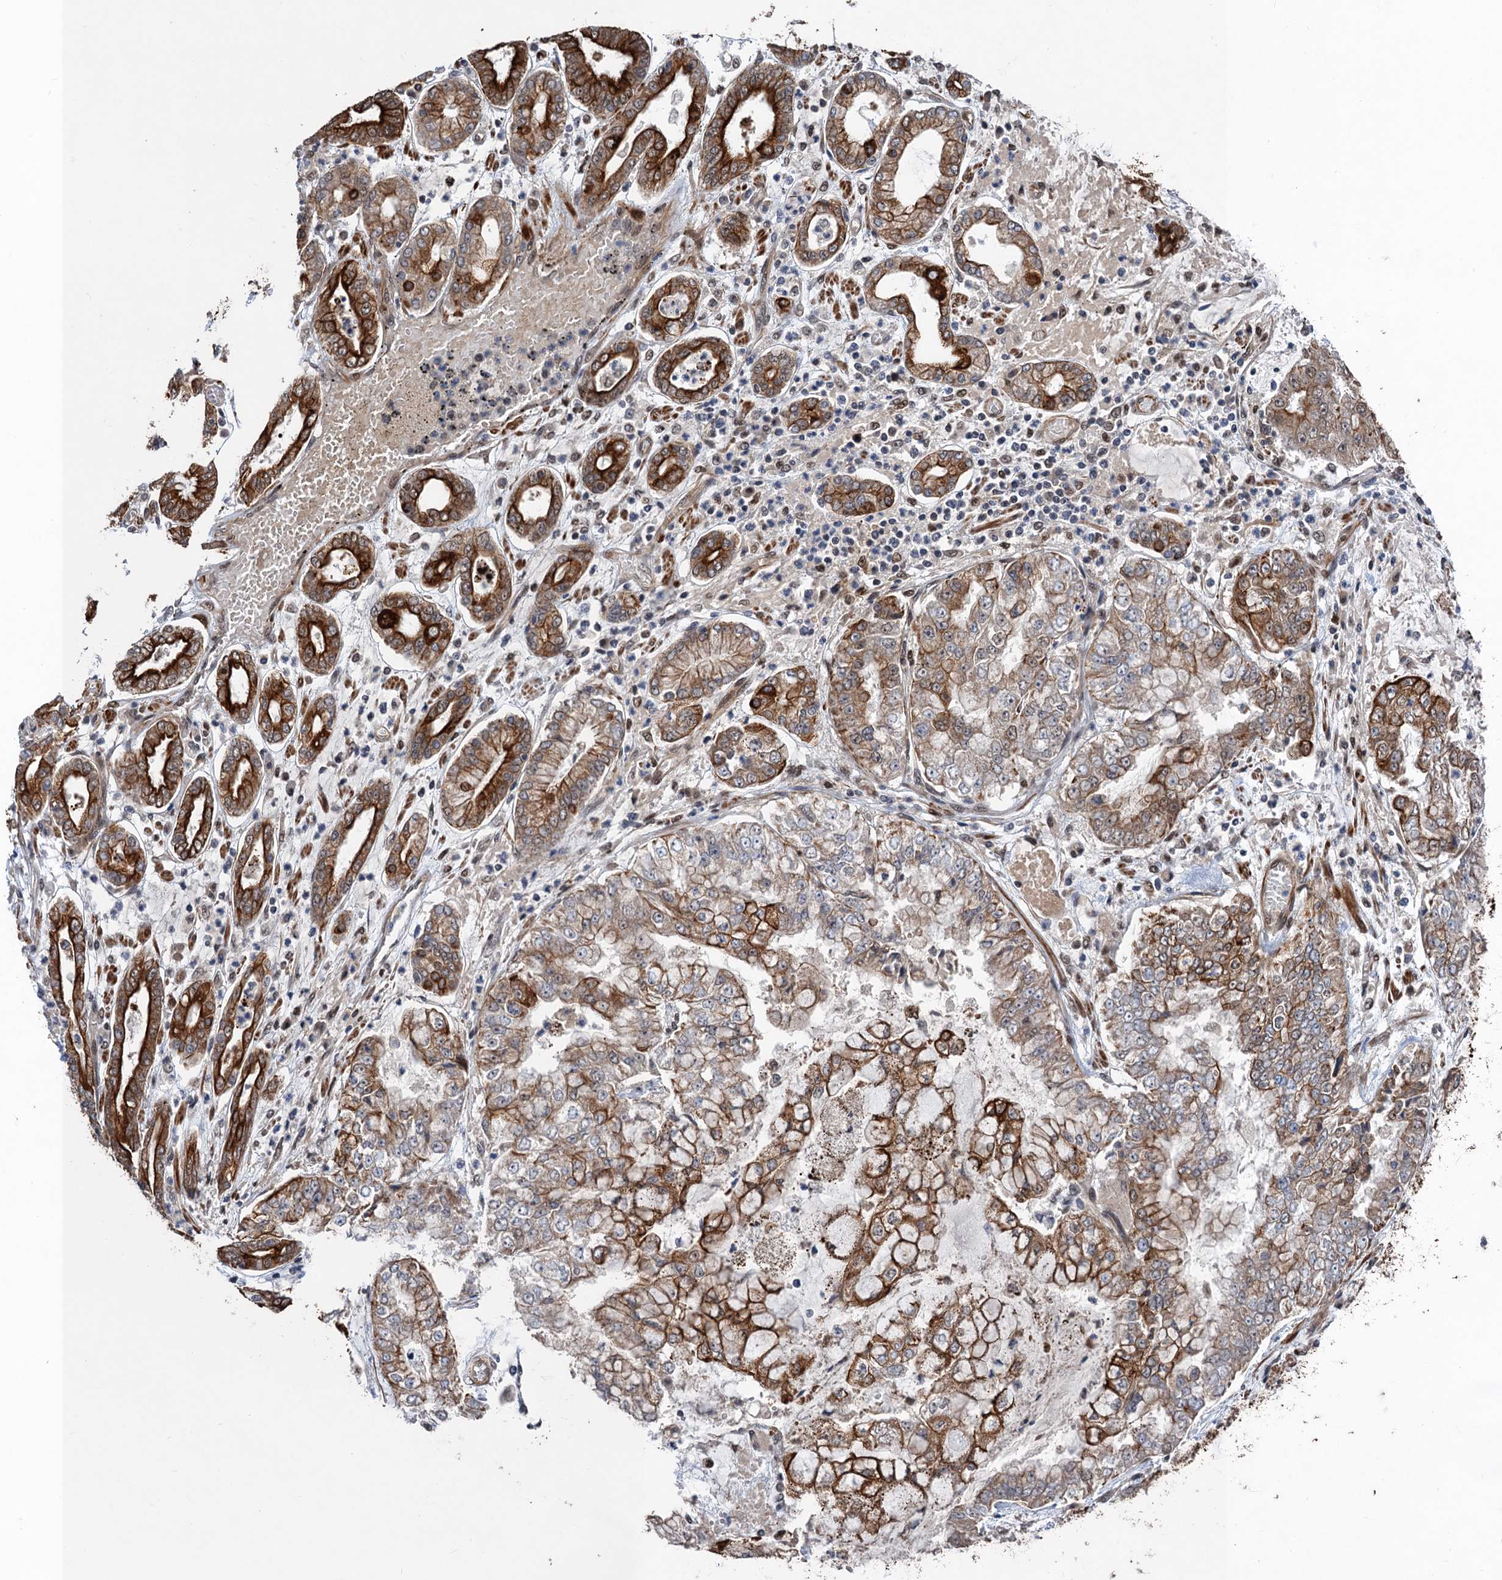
{"staining": {"intensity": "moderate", "quantity": "25%-75%", "location": "cytoplasmic/membranous"}, "tissue": "stomach cancer", "cell_type": "Tumor cells", "image_type": "cancer", "snomed": [{"axis": "morphology", "description": "Adenocarcinoma, NOS"}, {"axis": "topography", "description": "Stomach"}], "caption": "Human stomach cancer (adenocarcinoma) stained with a protein marker exhibits moderate staining in tumor cells.", "gene": "TTC31", "patient": {"sex": "male", "age": 76}}